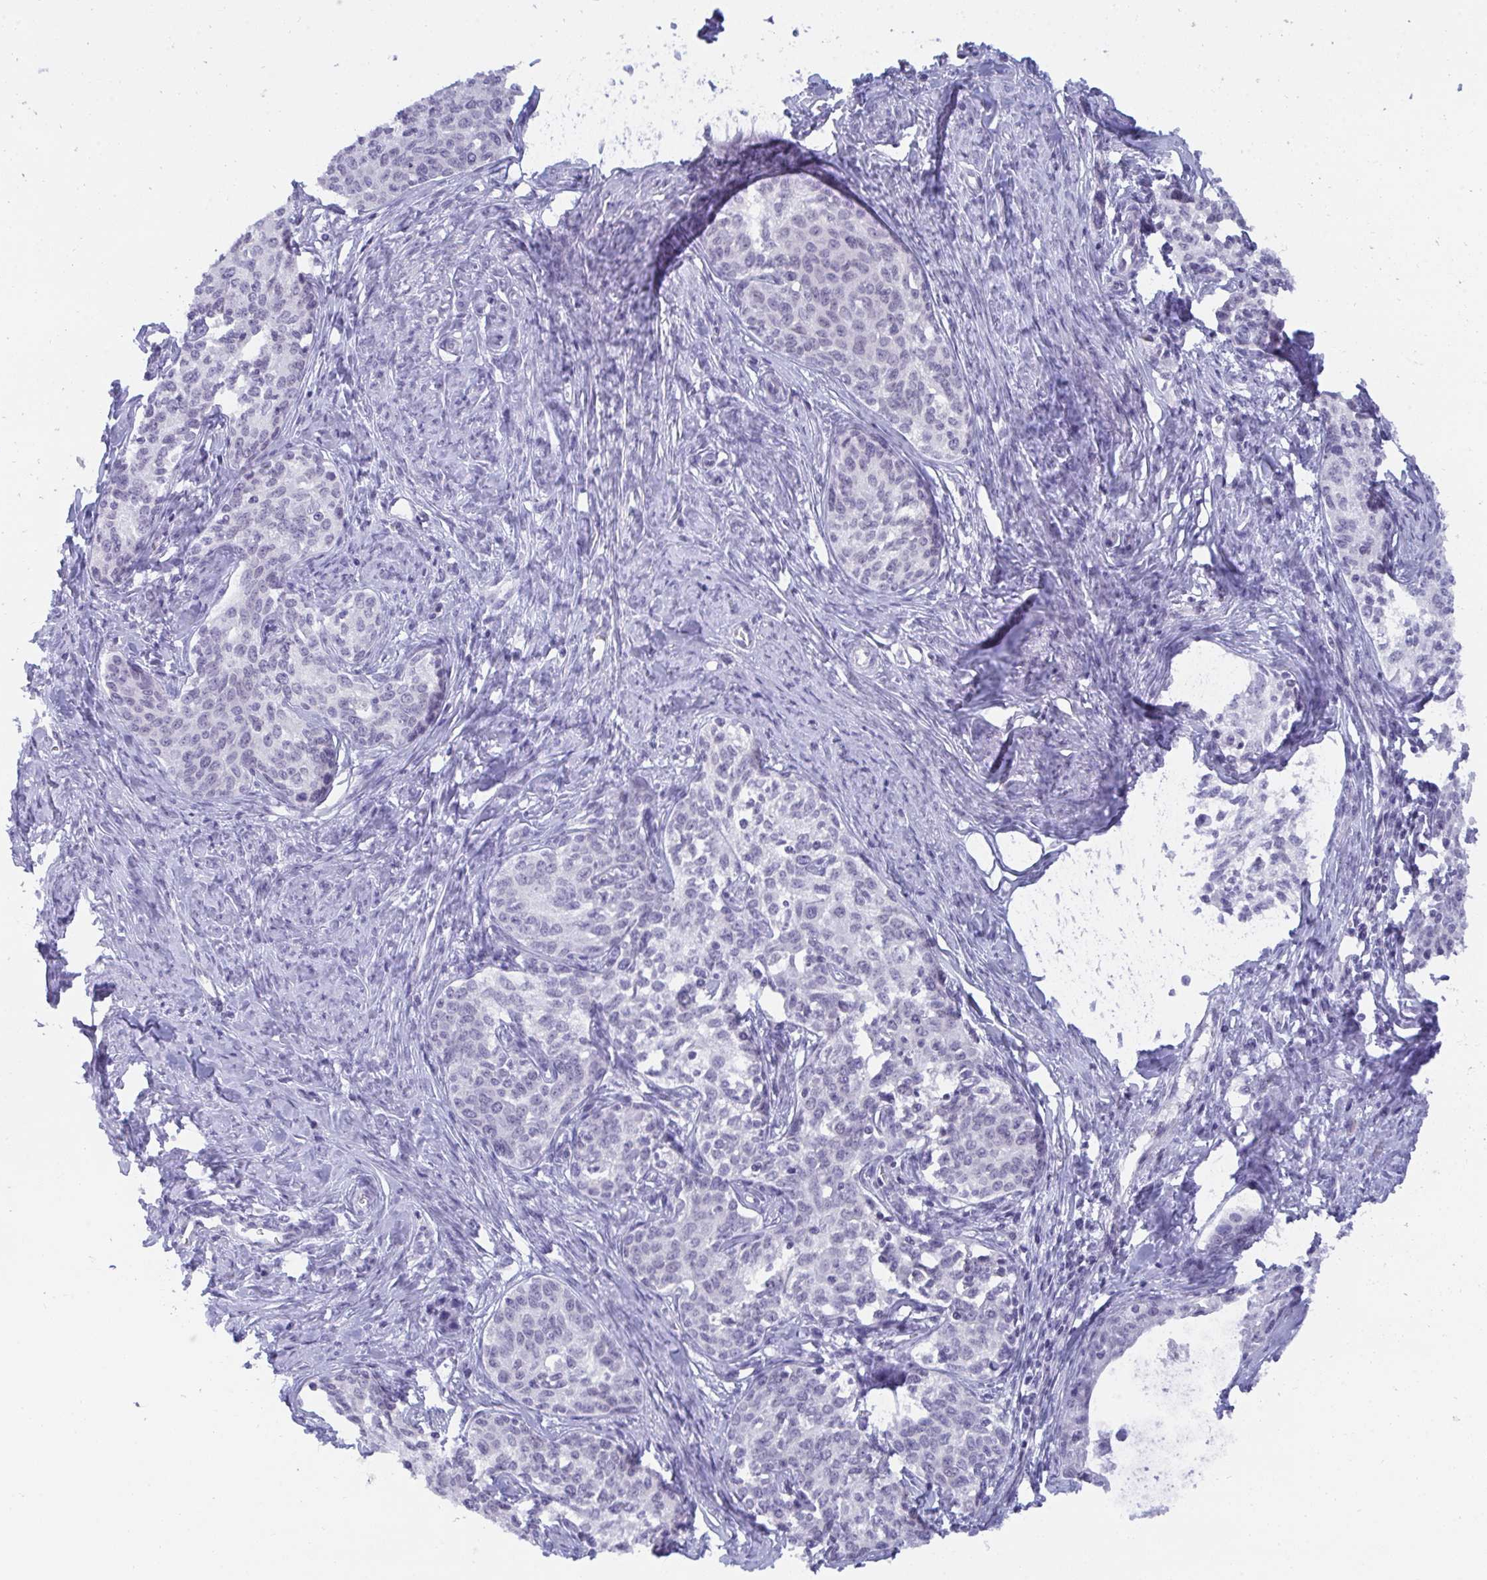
{"staining": {"intensity": "negative", "quantity": "none", "location": "none"}, "tissue": "cervical cancer", "cell_type": "Tumor cells", "image_type": "cancer", "snomed": [{"axis": "morphology", "description": "Squamous cell carcinoma, NOS"}, {"axis": "morphology", "description": "Adenocarcinoma, NOS"}, {"axis": "topography", "description": "Cervix"}], "caption": "Tumor cells show no significant protein expression in cervical squamous cell carcinoma.", "gene": "BMAL2", "patient": {"sex": "female", "age": 52}}